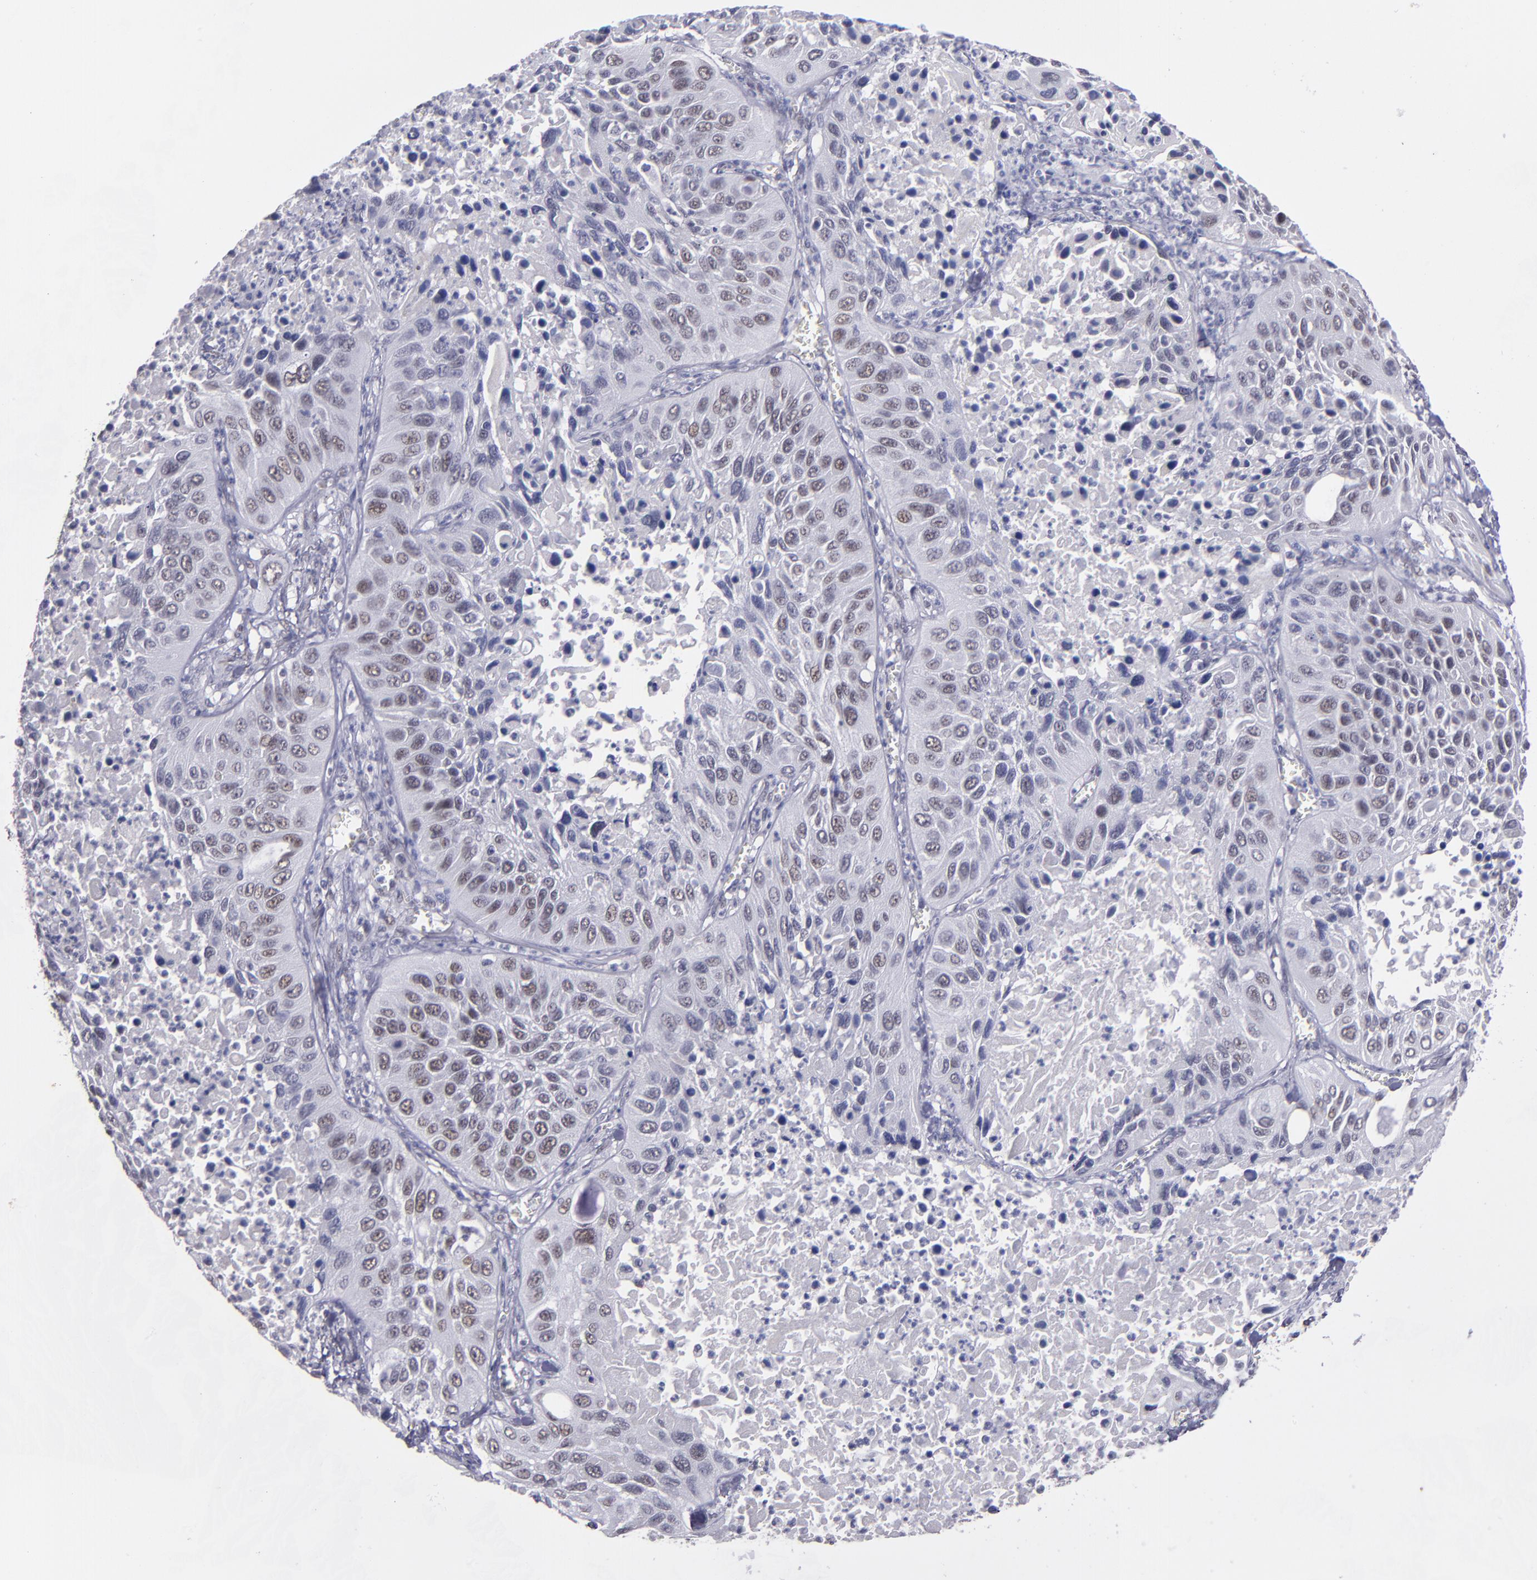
{"staining": {"intensity": "weak", "quantity": "25%-75%", "location": "nuclear"}, "tissue": "lung cancer", "cell_type": "Tumor cells", "image_type": "cancer", "snomed": [{"axis": "morphology", "description": "Squamous cell carcinoma, NOS"}, {"axis": "topography", "description": "Lung"}], "caption": "Protein expression analysis of squamous cell carcinoma (lung) displays weak nuclear positivity in approximately 25%-75% of tumor cells.", "gene": "OTUB2", "patient": {"sex": "female", "age": 76}}